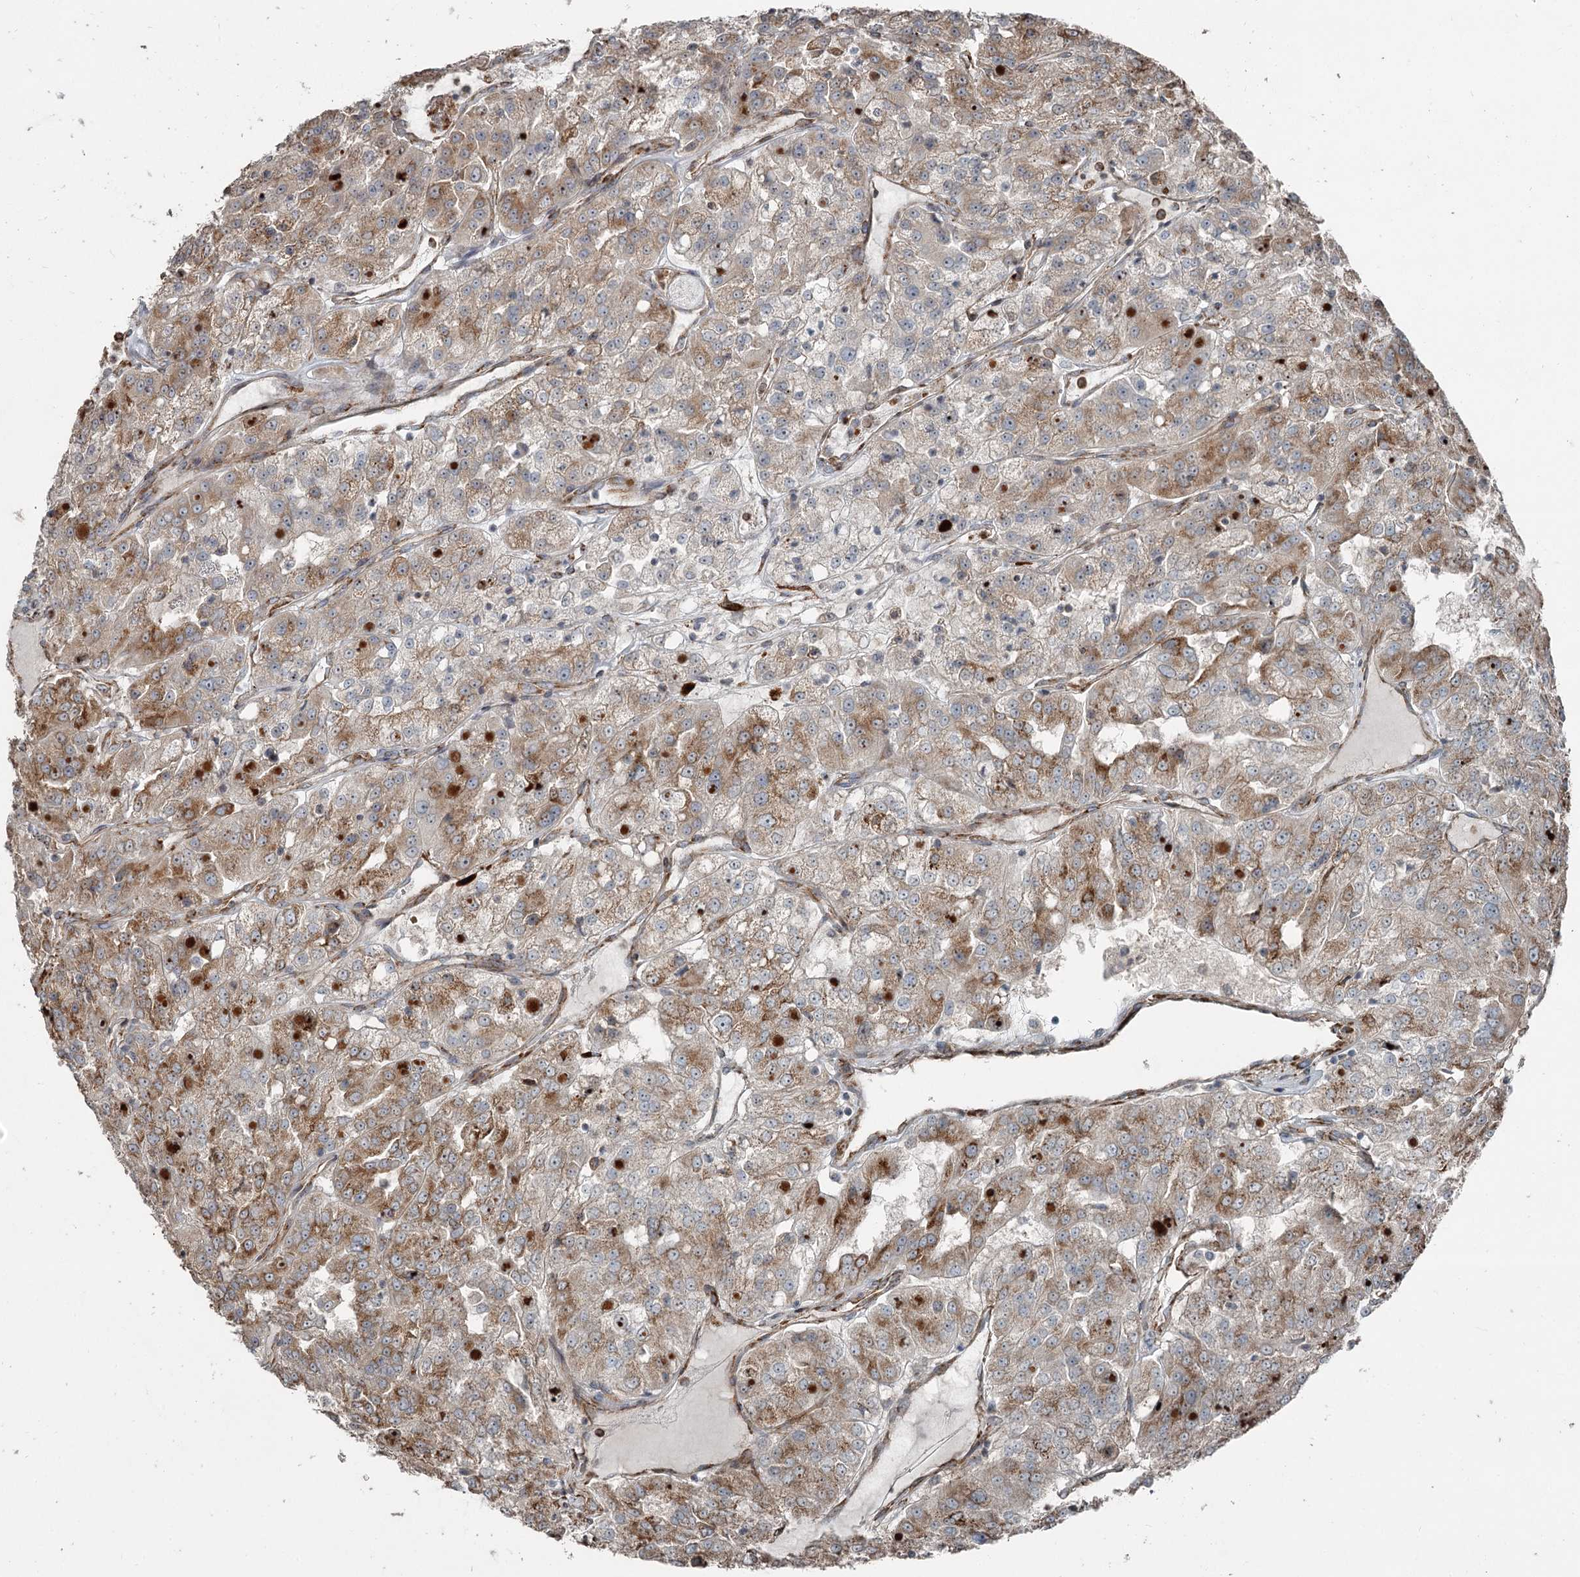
{"staining": {"intensity": "moderate", "quantity": "25%-75%", "location": "cytoplasmic/membranous"}, "tissue": "renal cancer", "cell_type": "Tumor cells", "image_type": "cancer", "snomed": [{"axis": "morphology", "description": "Adenocarcinoma, NOS"}, {"axis": "topography", "description": "Kidney"}], "caption": "Renal cancer stained with a brown dye shows moderate cytoplasmic/membranous positive positivity in approximately 25%-75% of tumor cells.", "gene": "RASSF8", "patient": {"sex": "female", "age": 63}}